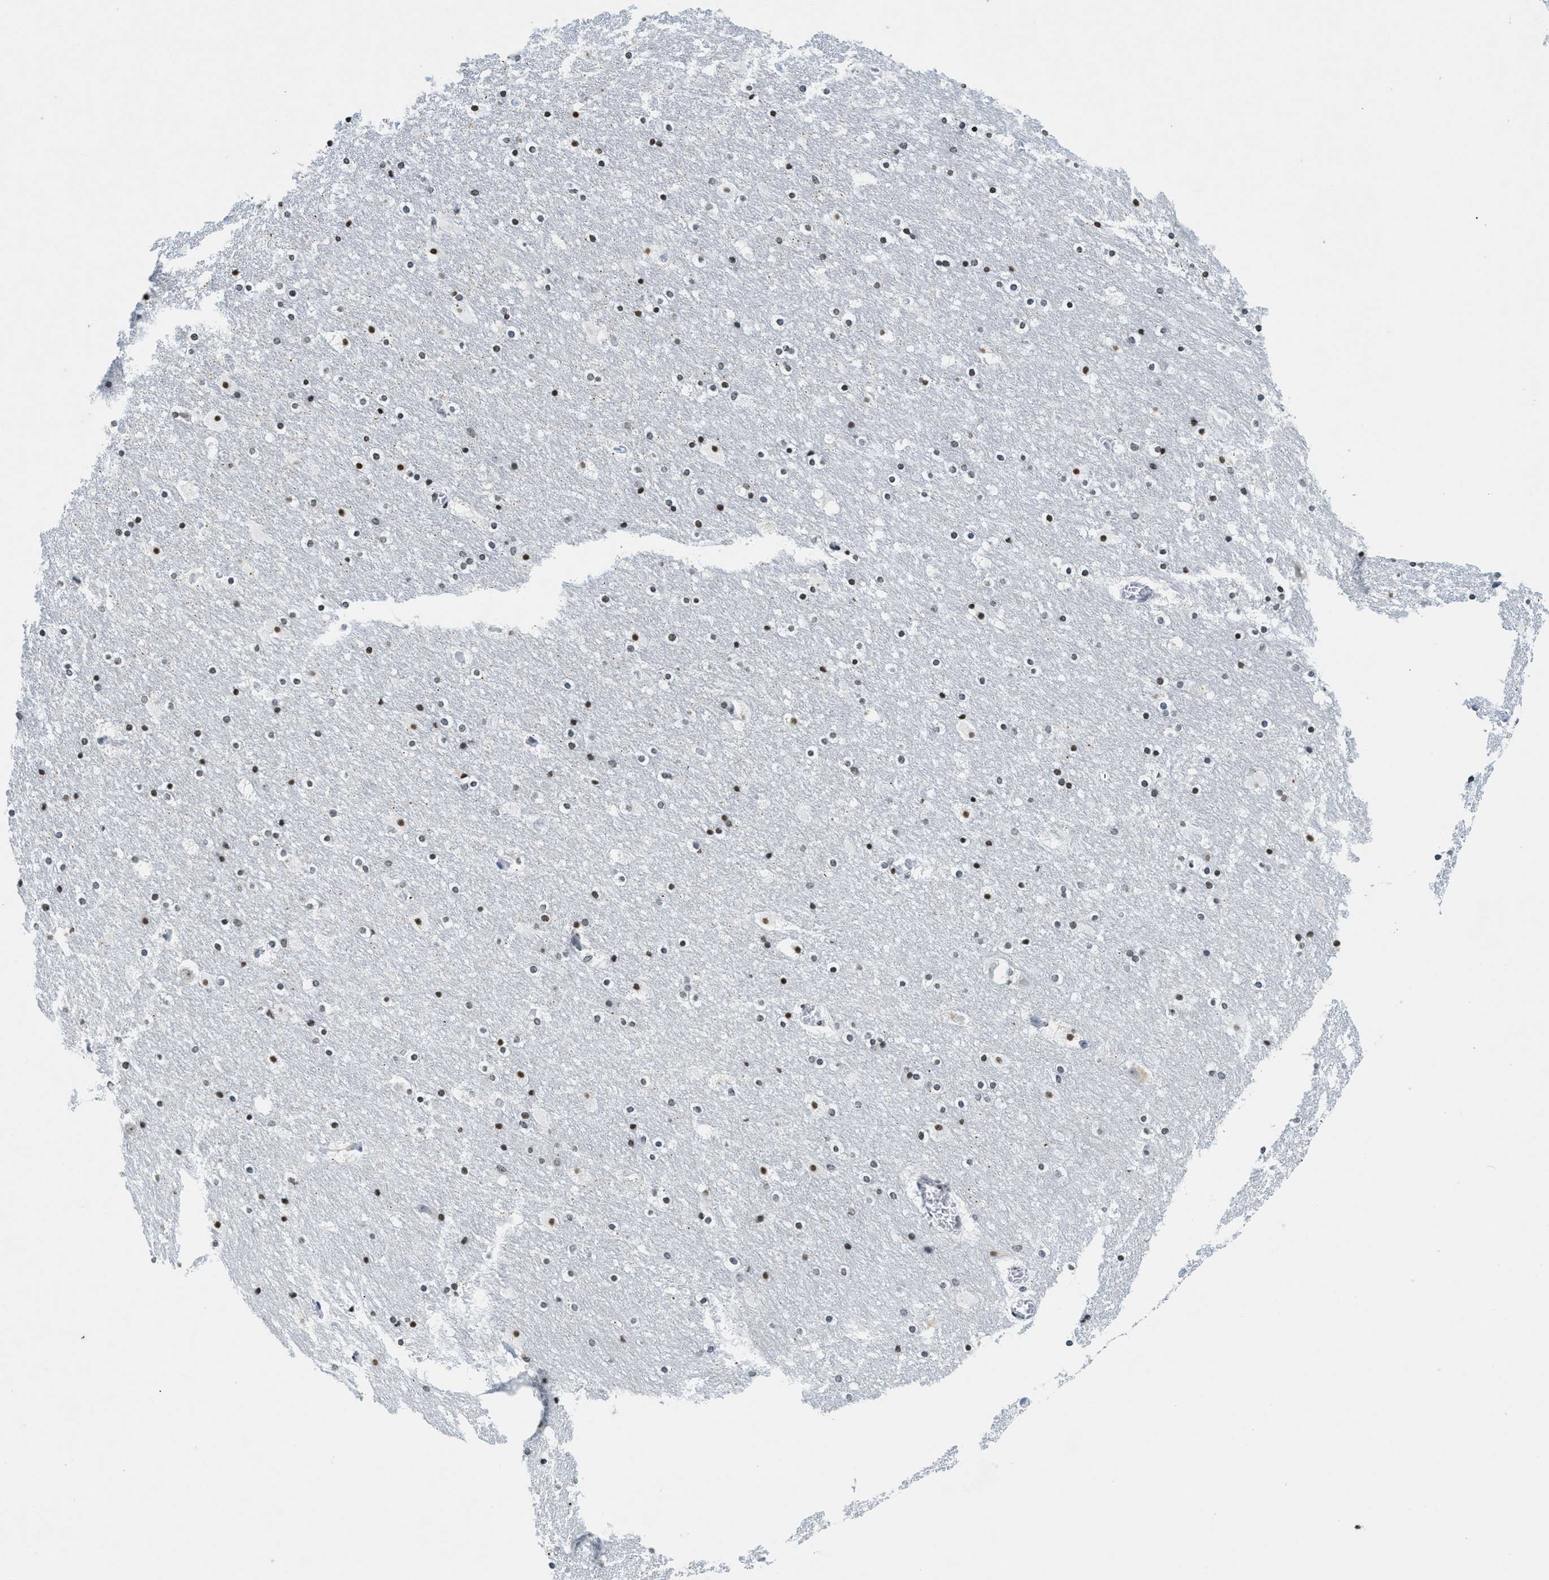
{"staining": {"intensity": "moderate", "quantity": "25%-75%", "location": "nuclear"}, "tissue": "hippocampus", "cell_type": "Glial cells", "image_type": "normal", "snomed": [{"axis": "morphology", "description": "Normal tissue, NOS"}, {"axis": "topography", "description": "Hippocampus"}], "caption": "This is a photomicrograph of immunohistochemistry (IHC) staining of normal hippocampus, which shows moderate staining in the nuclear of glial cells.", "gene": "UVRAG", "patient": {"sex": "male", "age": 45}}